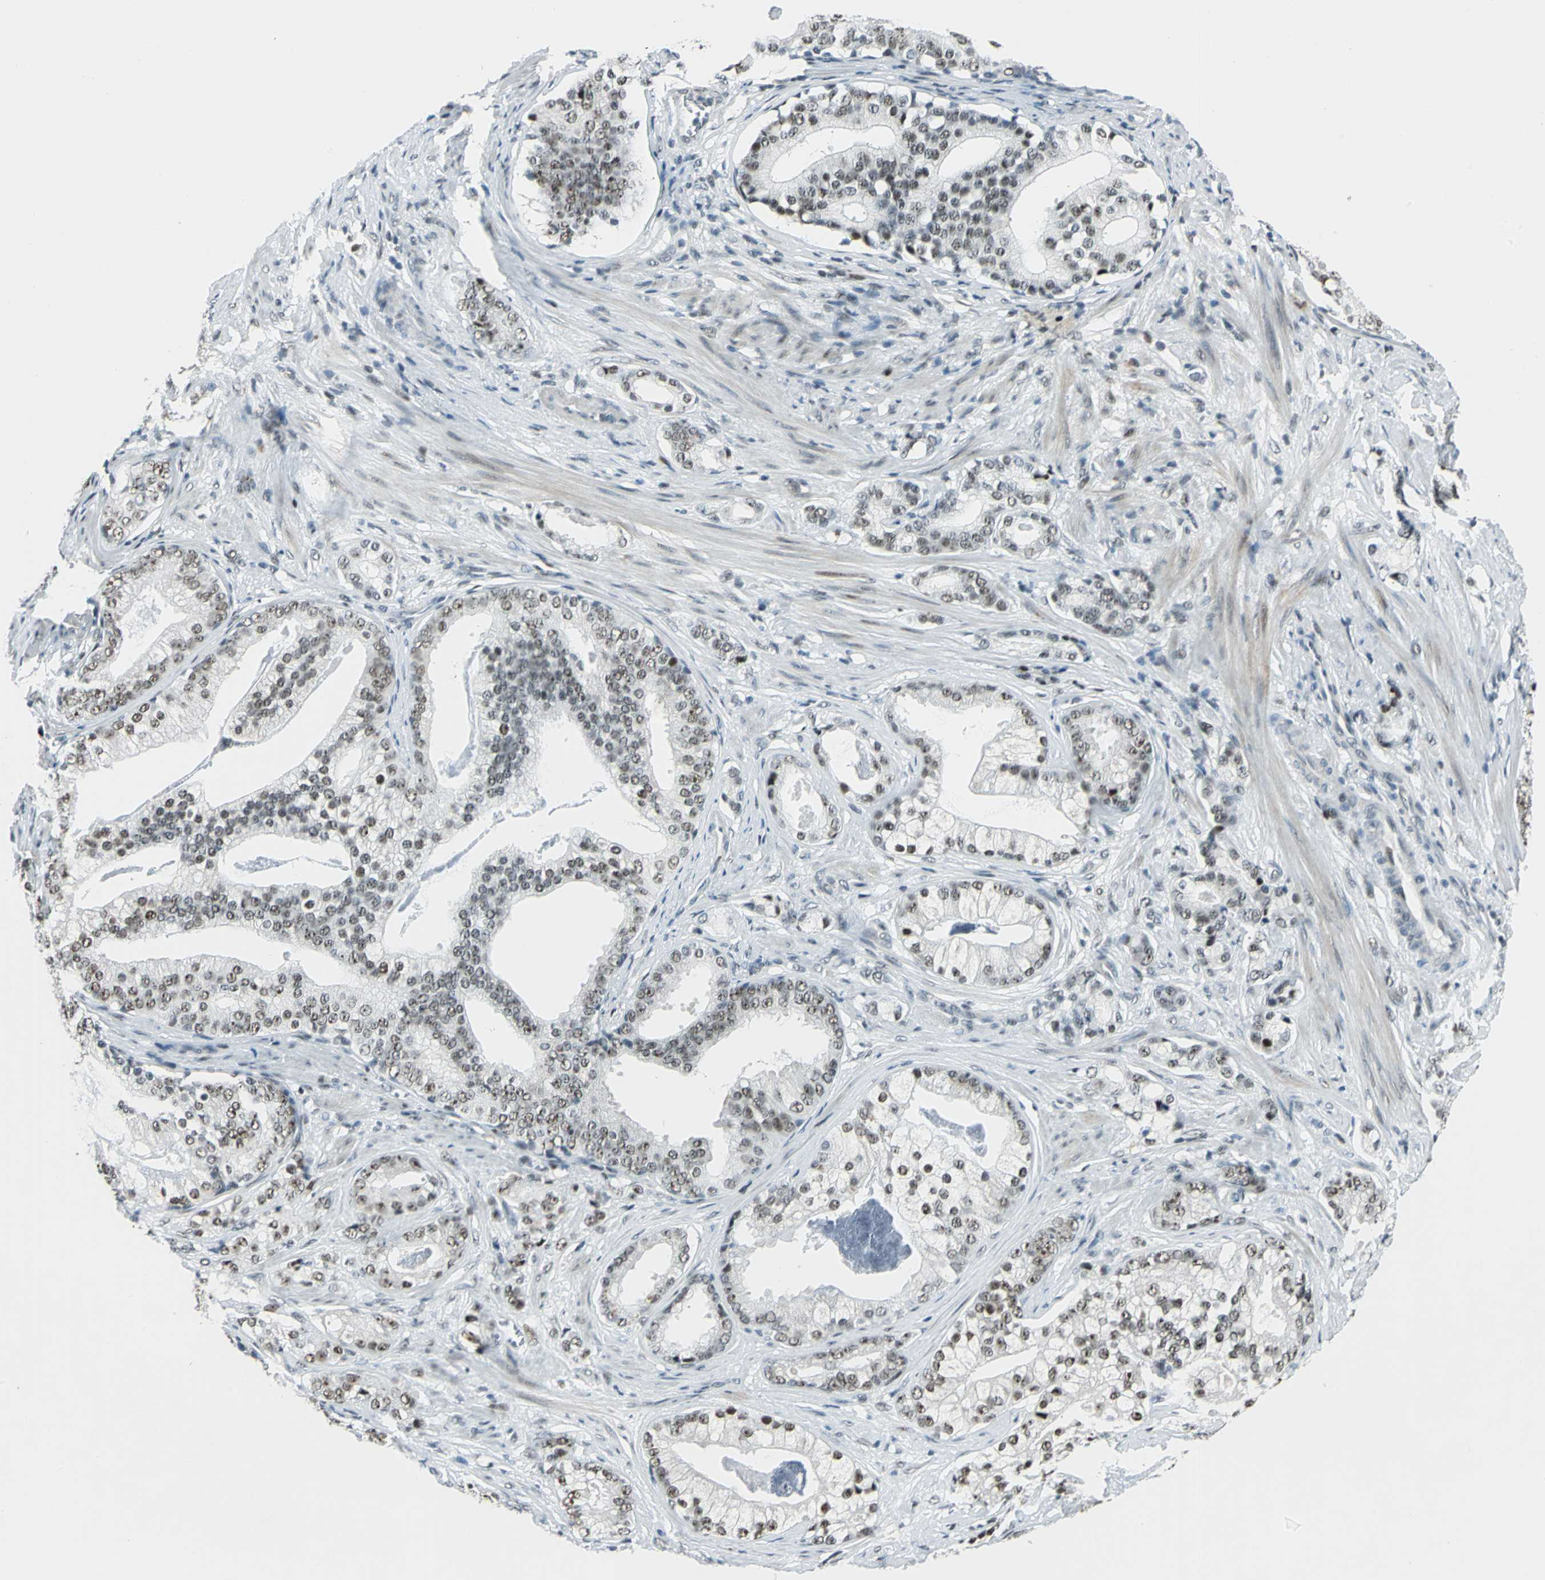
{"staining": {"intensity": "moderate", "quantity": ">75%", "location": "nuclear"}, "tissue": "prostate cancer", "cell_type": "Tumor cells", "image_type": "cancer", "snomed": [{"axis": "morphology", "description": "Adenocarcinoma, Low grade"}, {"axis": "topography", "description": "Prostate"}], "caption": "IHC image of human prostate low-grade adenocarcinoma stained for a protein (brown), which reveals medium levels of moderate nuclear expression in approximately >75% of tumor cells.", "gene": "KAT6B", "patient": {"sex": "male", "age": 58}}